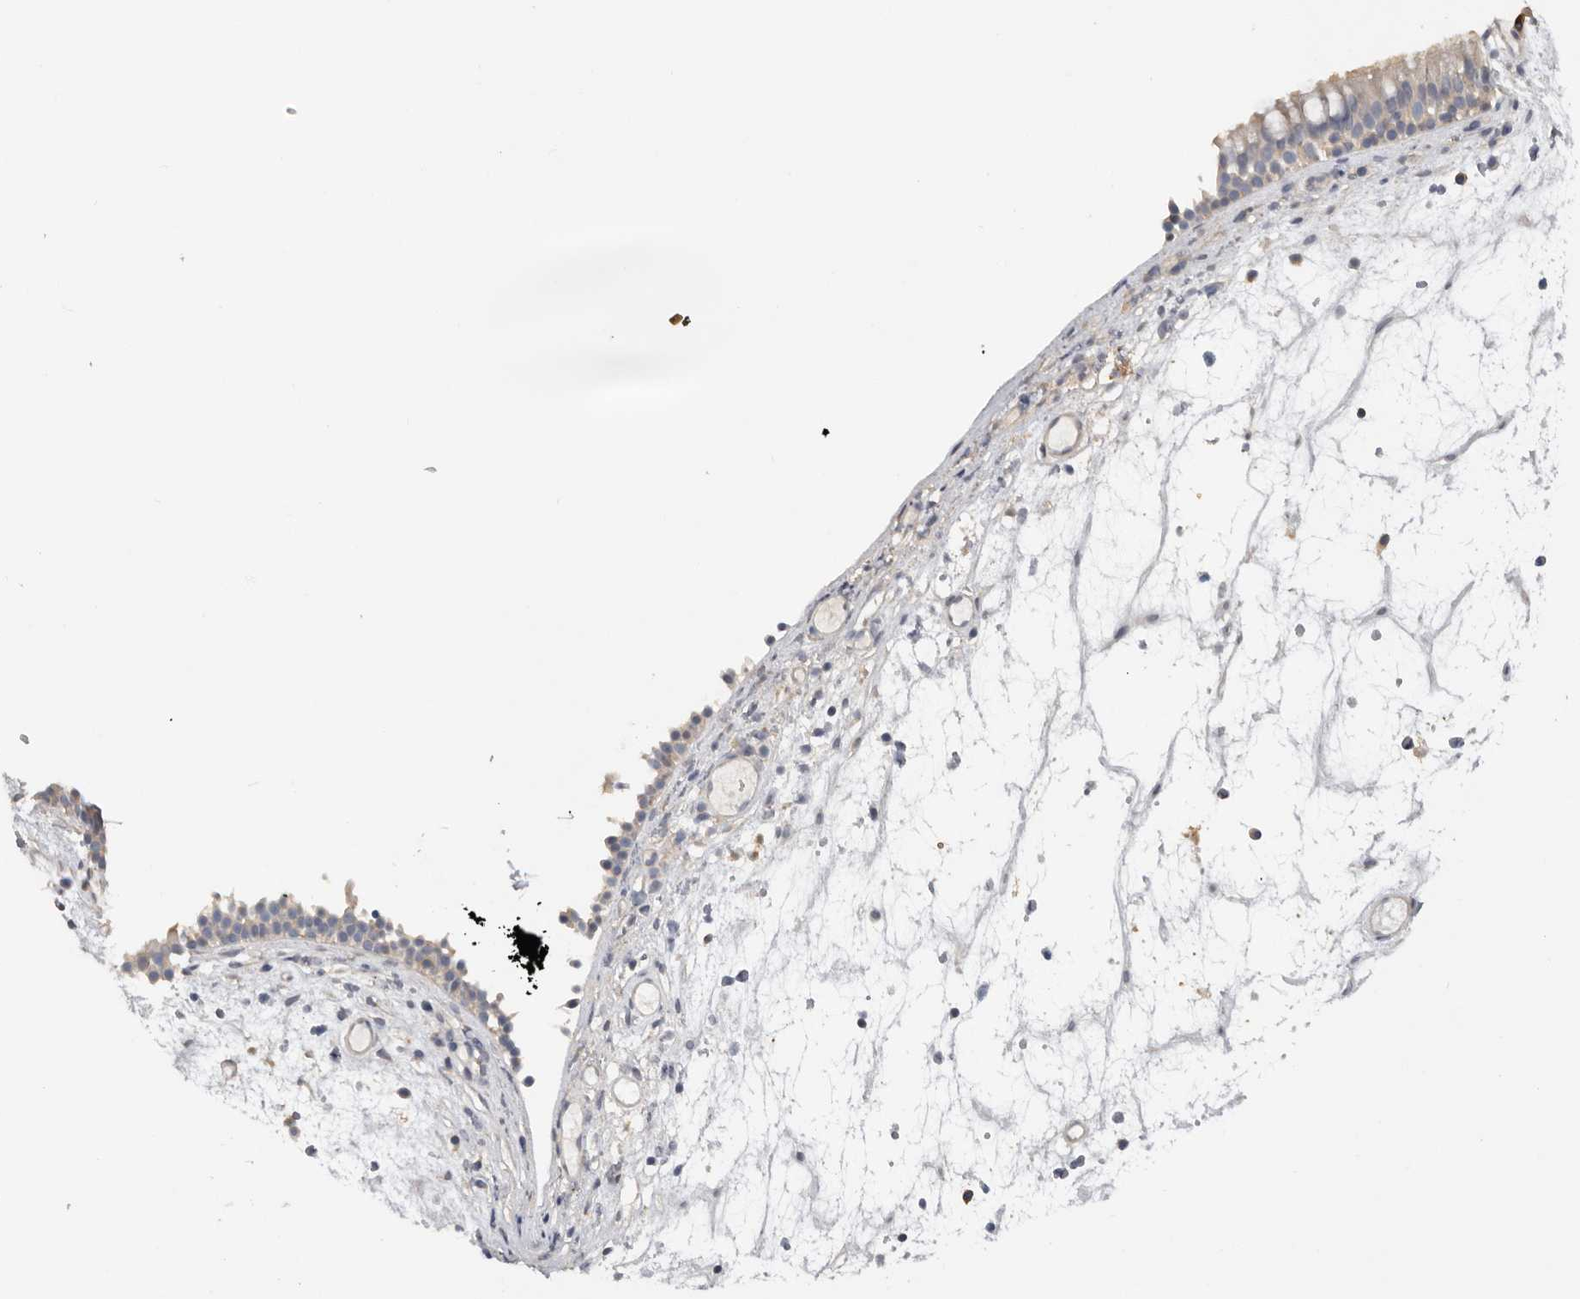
{"staining": {"intensity": "weak", "quantity": "<25%", "location": "cytoplasmic/membranous"}, "tissue": "nasopharynx", "cell_type": "Respiratory epithelial cells", "image_type": "normal", "snomed": [{"axis": "morphology", "description": "Normal tissue, NOS"}, {"axis": "morphology", "description": "Inflammation, NOS"}, {"axis": "morphology", "description": "Malignant melanoma, Metastatic site"}, {"axis": "topography", "description": "Nasopharynx"}], "caption": "Respiratory epithelial cells show no significant protein positivity in benign nasopharynx. (DAB (3,3'-diaminobenzidine) IHC, high magnification).", "gene": "WDTC1", "patient": {"sex": "male", "age": 70}}